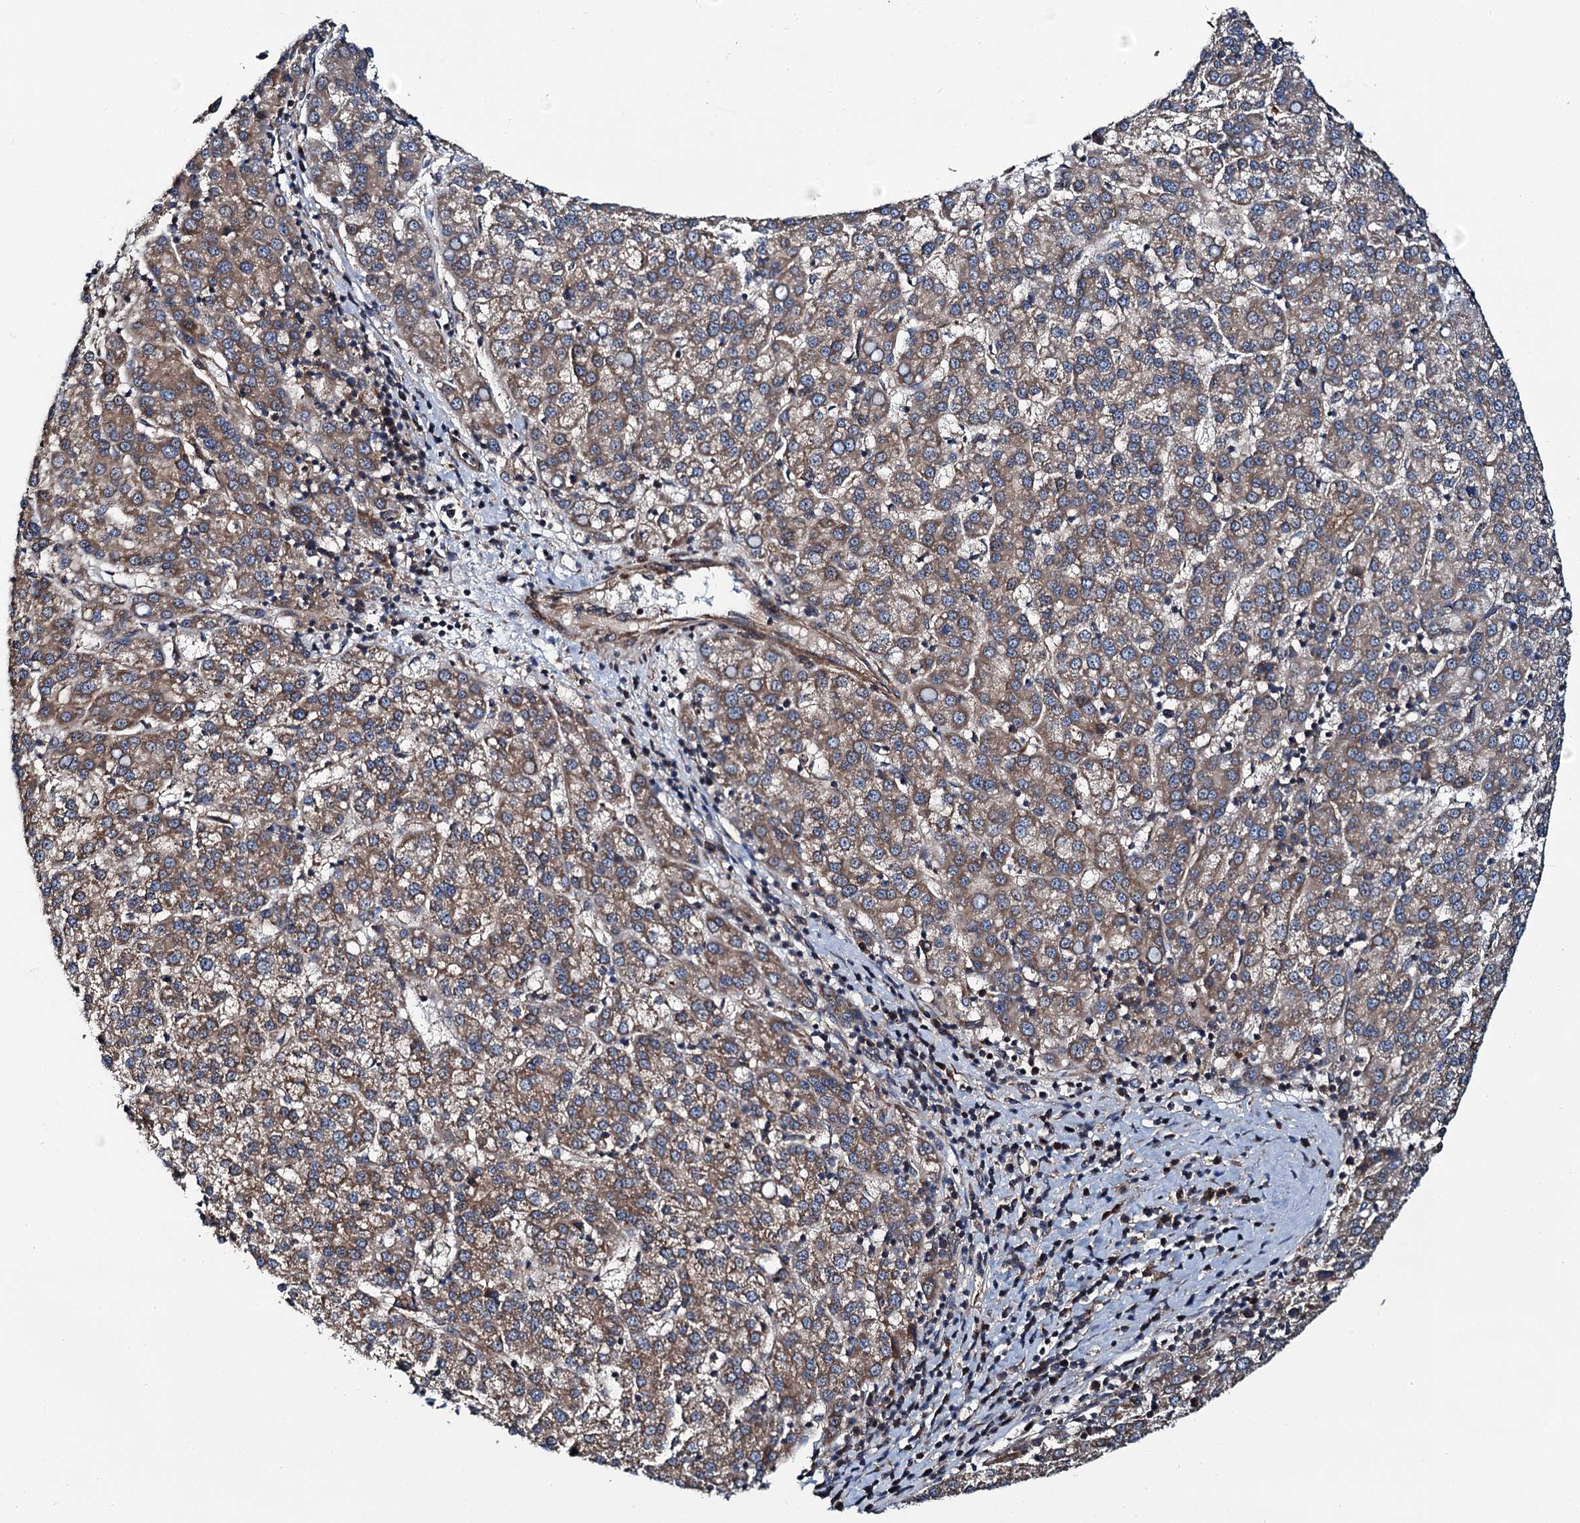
{"staining": {"intensity": "moderate", "quantity": ">75%", "location": "cytoplasmic/membranous"}, "tissue": "liver cancer", "cell_type": "Tumor cells", "image_type": "cancer", "snomed": [{"axis": "morphology", "description": "Carcinoma, Hepatocellular, NOS"}, {"axis": "topography", "description": "Liver"}], "caption": "A brown stain highlights moderate cytoplasmic/membranous staining of a protein in hepatocellular carcinoma (liver) tumor cells.", "gene": "NEK1", "patient": {"sex": "female", "age": 58}}